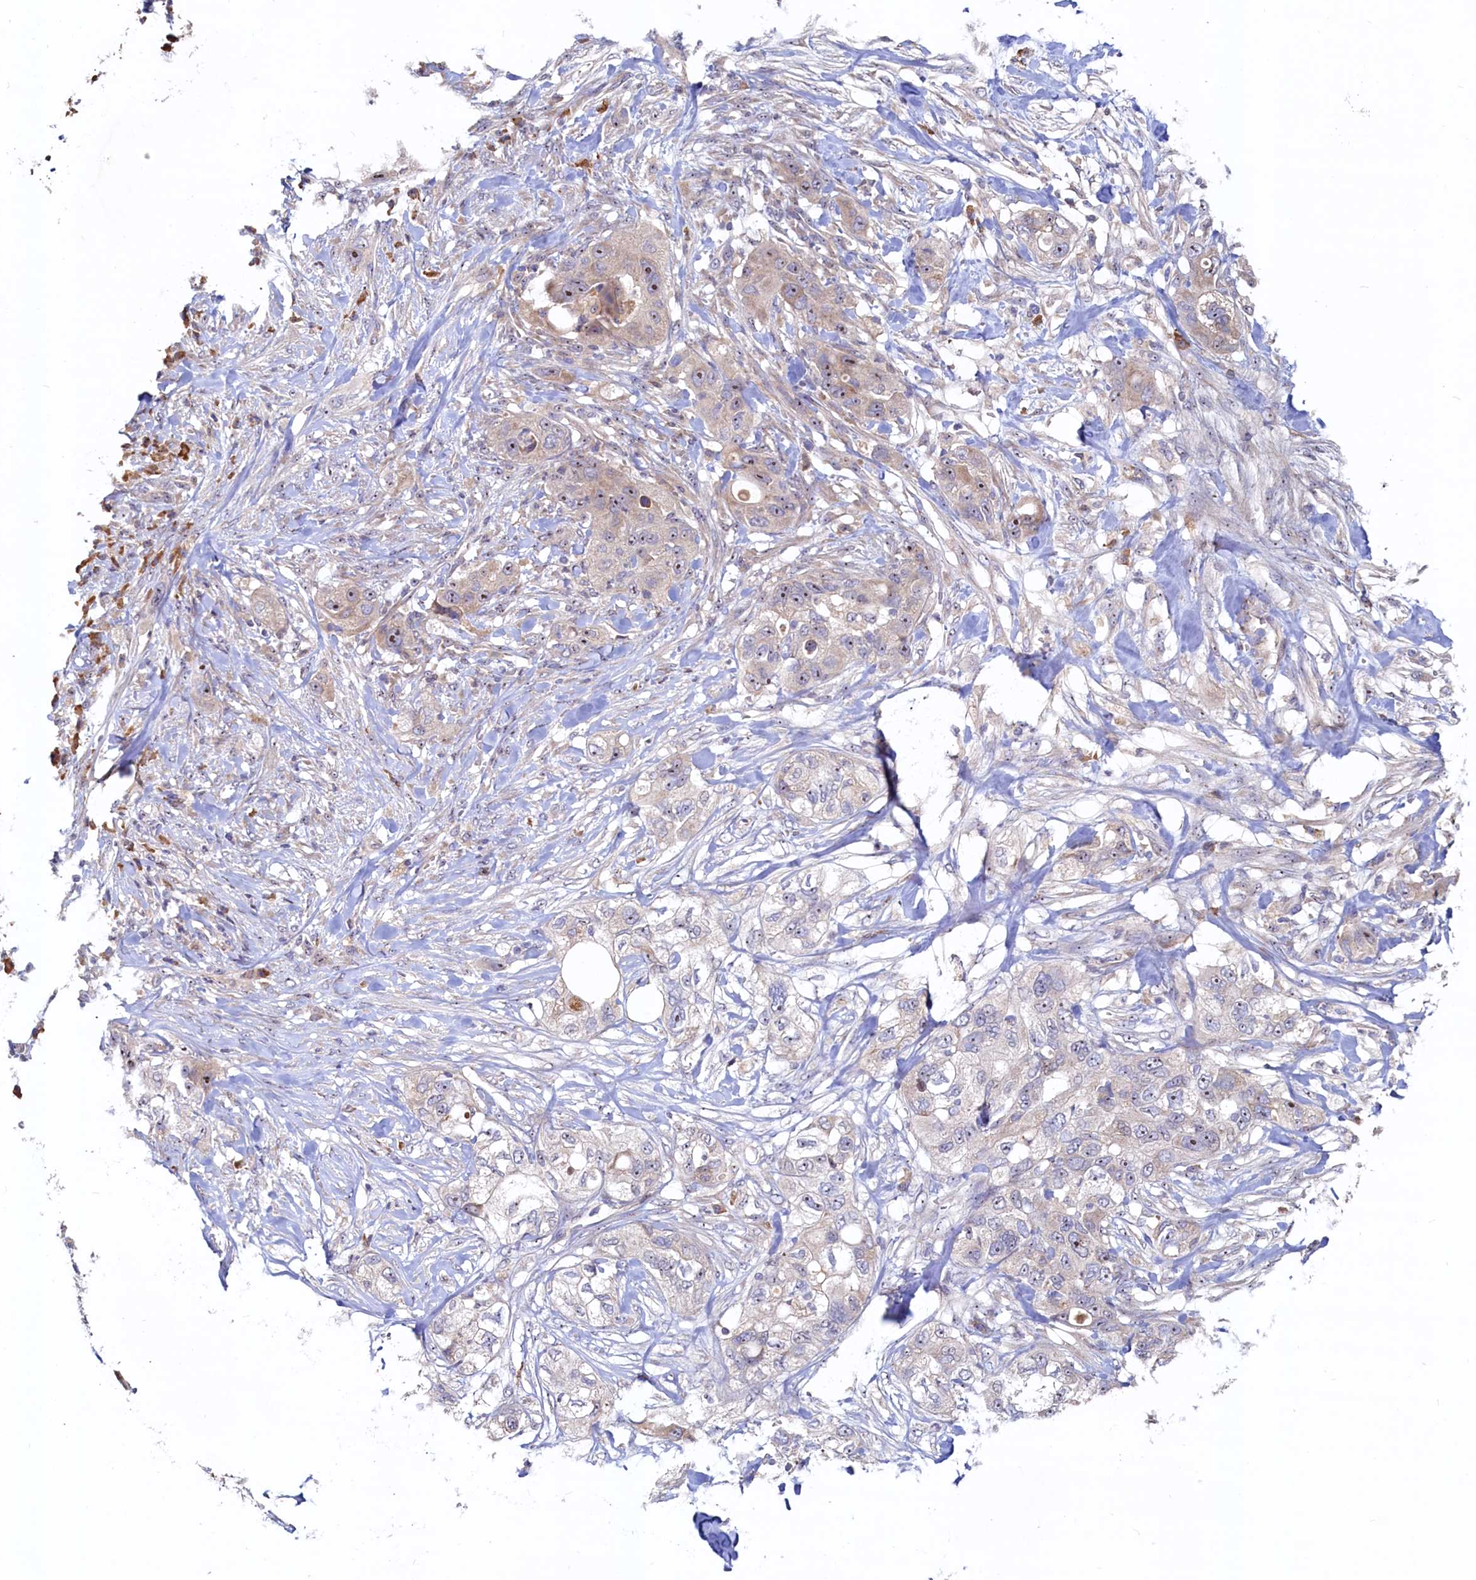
{"staining": {"intensity": "moderate", "quantity": "<25%", "location": "nuclear"}, "tissue": "pancreatic cancer", "cell_type": "Tumor cells", "image_type": "cancer", "snomed": [{"axis": "morphology", "description": "Adenocarcinoma, NOS"}, {"axis": "topography", "description": "Pancreas"}], "caption": "Brown immunohistochemical staining in pancreatic adenocarcinoma exhibits moderate nuclear positivity in about <25% of tumor cells.", "gene": "RGS7BP", "patient": {"sex": "female", "age": 78}}